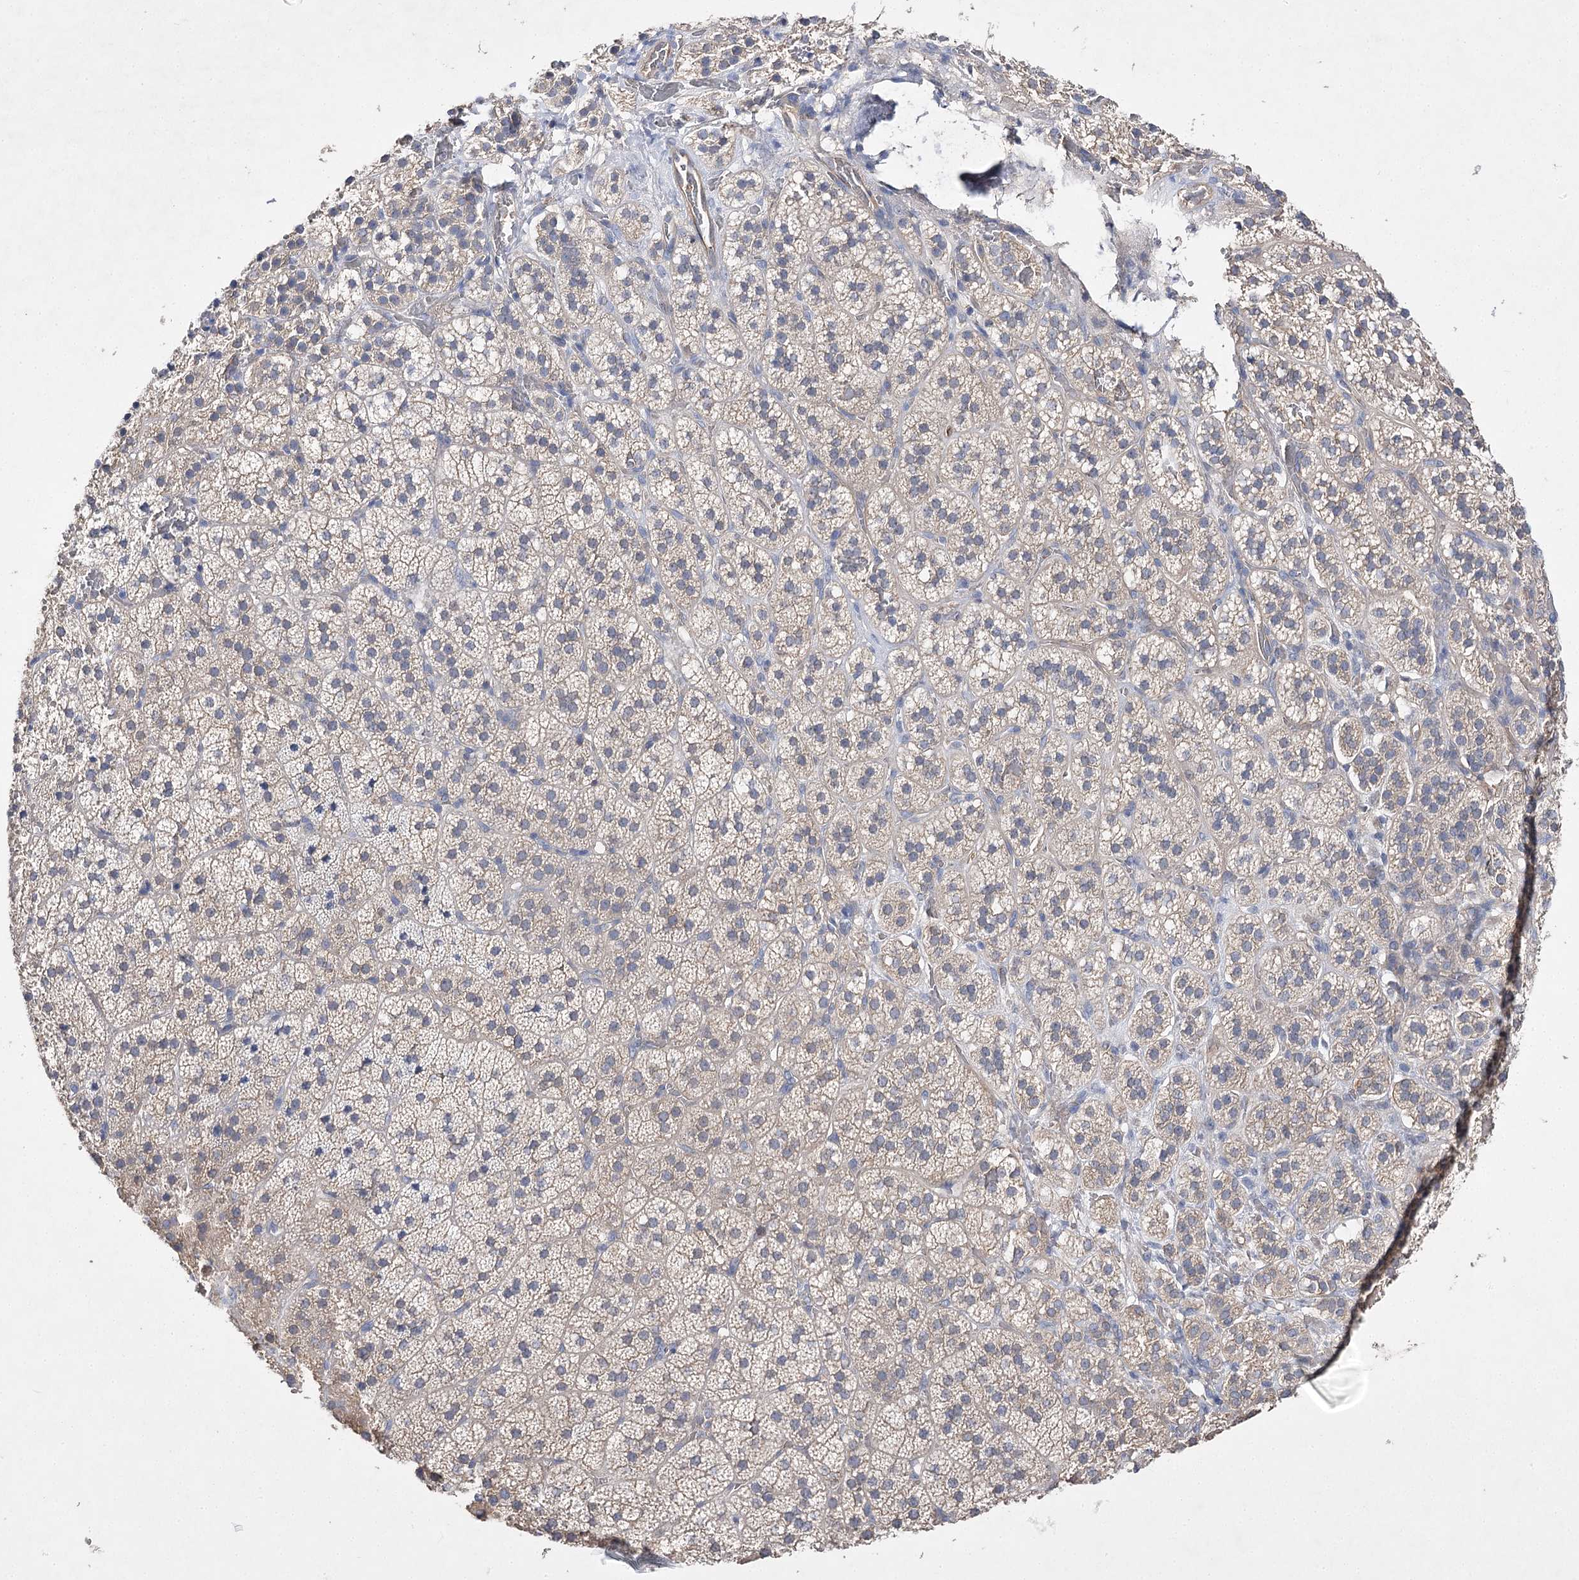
{"staining": {"intensity": "negative", "quantity": "none", "location": "none"}, "tissue": "adrenal gland", "cell_type": "Glandular cells", "image_type": "normal", "snomed": [{"axis": "morphology", "description": "Normal tissue, NOS"}, {"axis": "topography", "description": "Adrenal gland"}], "caption": "Adrenal gland stained for a protein using immunohistochemistry shows no staining glandular cells.", "gene": "BCR", "patient": {"sex": "female", "age": 44}}